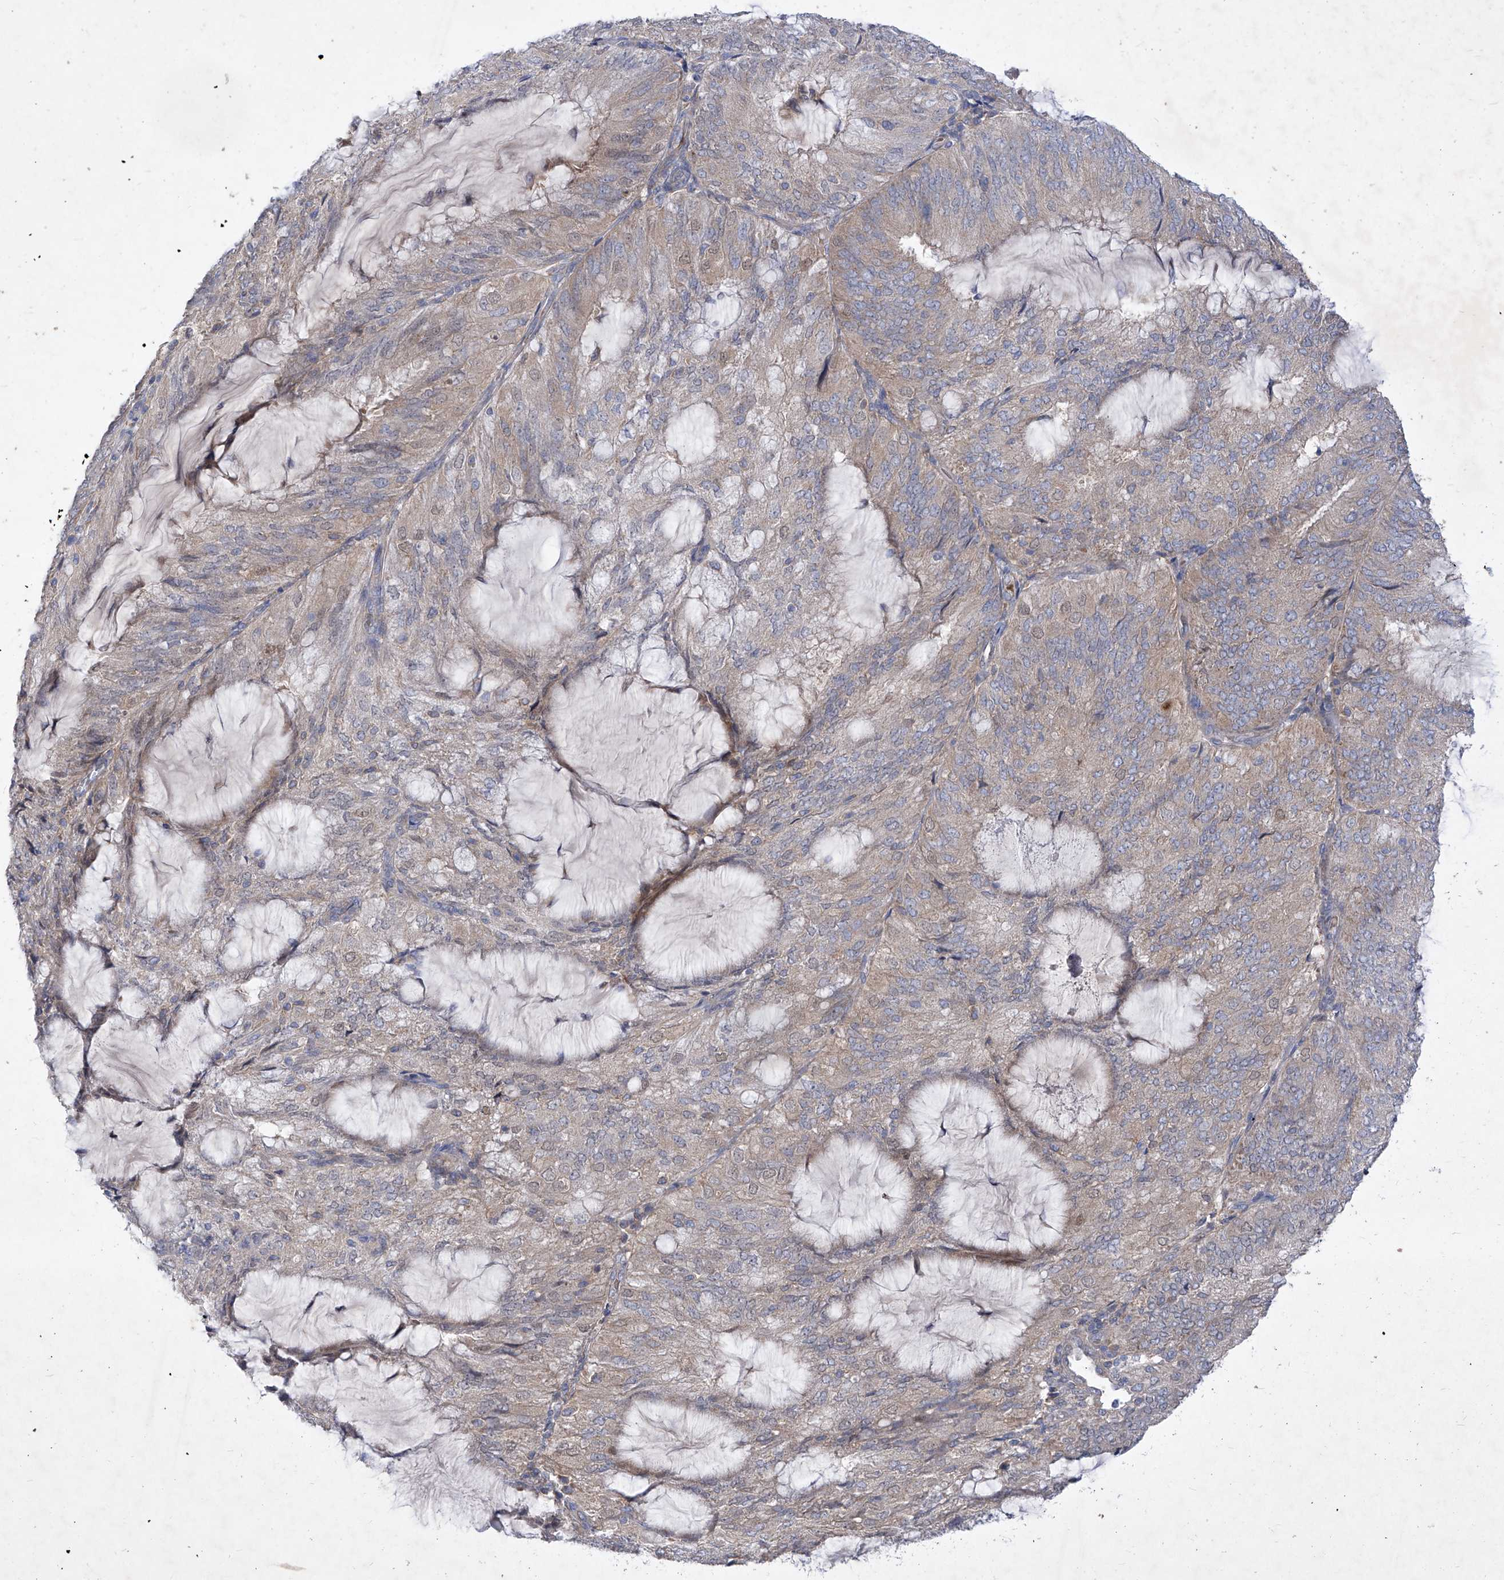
{"staining": {"intensity": "negative", "quantity": "none", "location": "none"}, "tissue": "endometrial cancer", "cell_type": "Tumor cells", "image_type": "cancer", "snomed": [{"axis": "morphology", "description": "Adenocarcinoma, NOS"}, {"axis": "topography", "description": "Endometrium"}], "caption": "A photomicrograph of human endometrial adenocarcinoma is negative for staining in tumor cells. (DAB immunohistochemistry, high magnification).", "gene": "COQ3", "patient": {"sex": "female", "age": 81}}